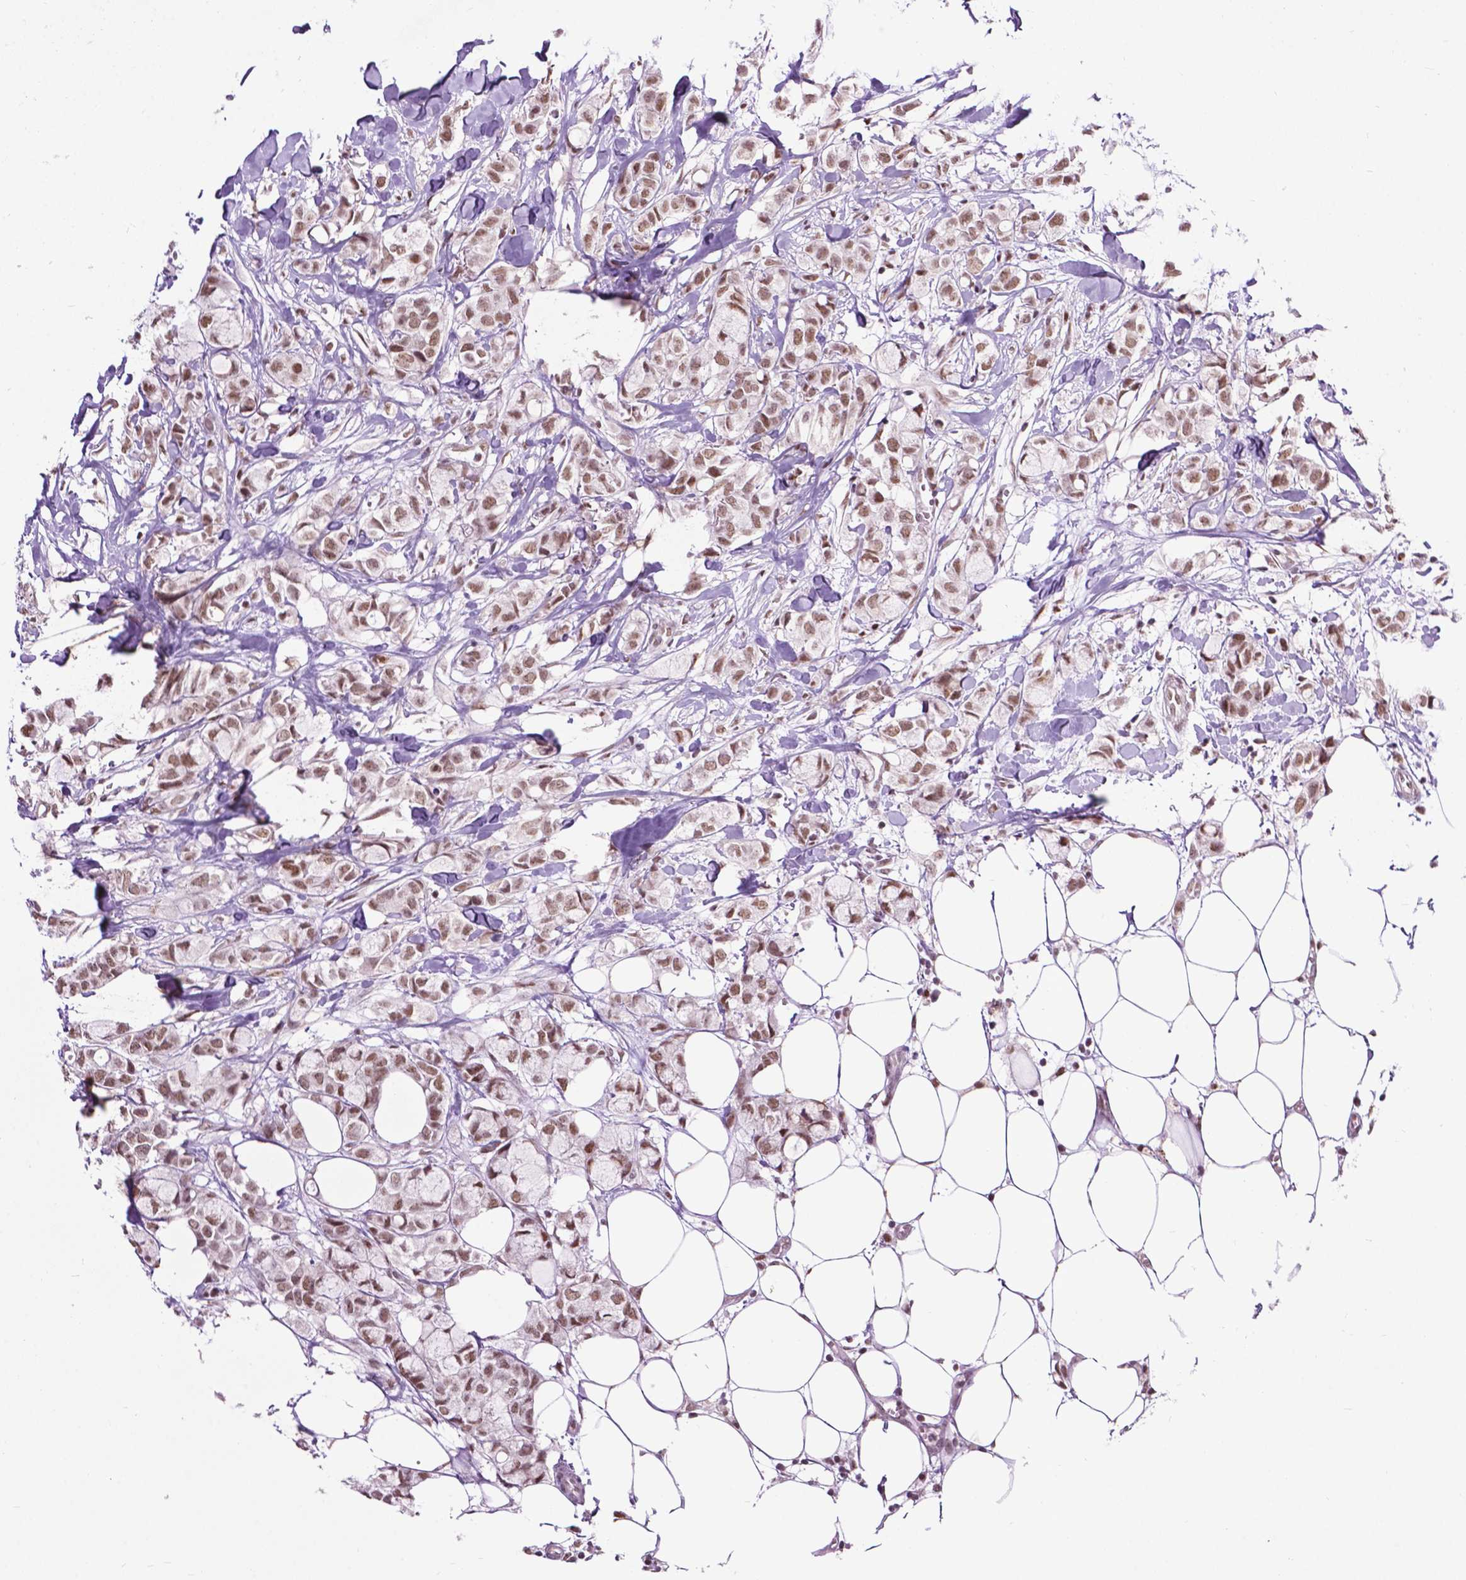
{"staining": {"intensity": "moderate", "quantity": ">75%", "location": "nuclear"}, "tissue": "breast cancer", "cell_type": "Tumor cells", "image_type": "cancer", "snomed": [{"axis": "morphology", "description": "Duct carcinoma"}, {"axis": "topography", "description": "Breast"}], "caption": "The micrograph shows staining of infiltrating ductal carcinoma (breast), revealing moderate nuclear protein expression (brown color) within tumor cells.", "gene": "EAF1", "patient": {"sex": "female", "age": 85}}